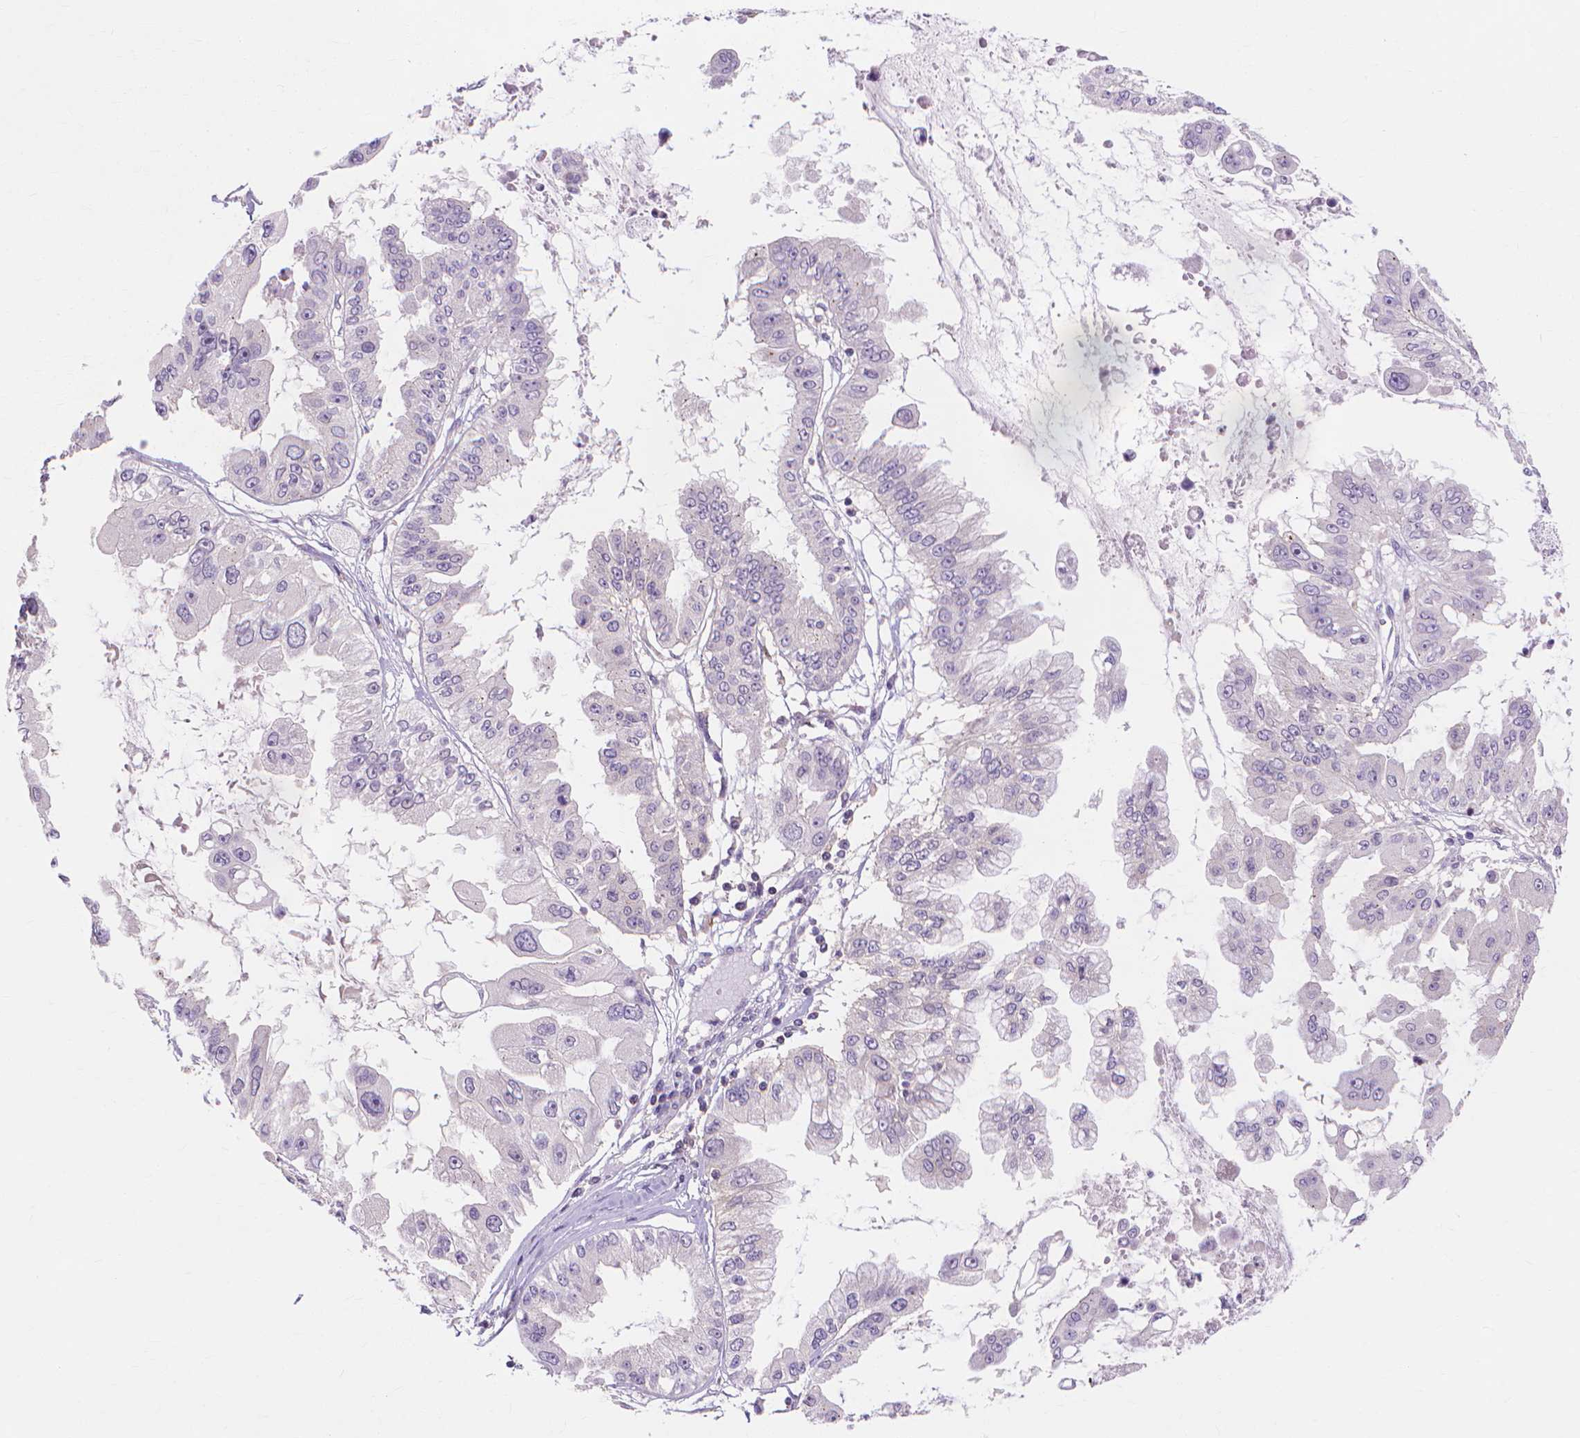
{"staining": {"intensity": "negative", "quantity": "none", "location": "none"}, "tissue": "ovarian cancer", "cell_type": "Tumor cells", "image_type": "cancer", "snomed": [{"axis": "morphology", "description": "Cystadenocarcinoma, serous, NOS"}, {"axis": "topography", "description": "Ovary"}], "caption": "Tumor cells are negative for protein expression in human ovarian cancer. (DAB (3,3'-diaminobenzidine) IHC, high magnification).", "gene": "PRDM13", "patient": {"sex": "female", "age": 56}}